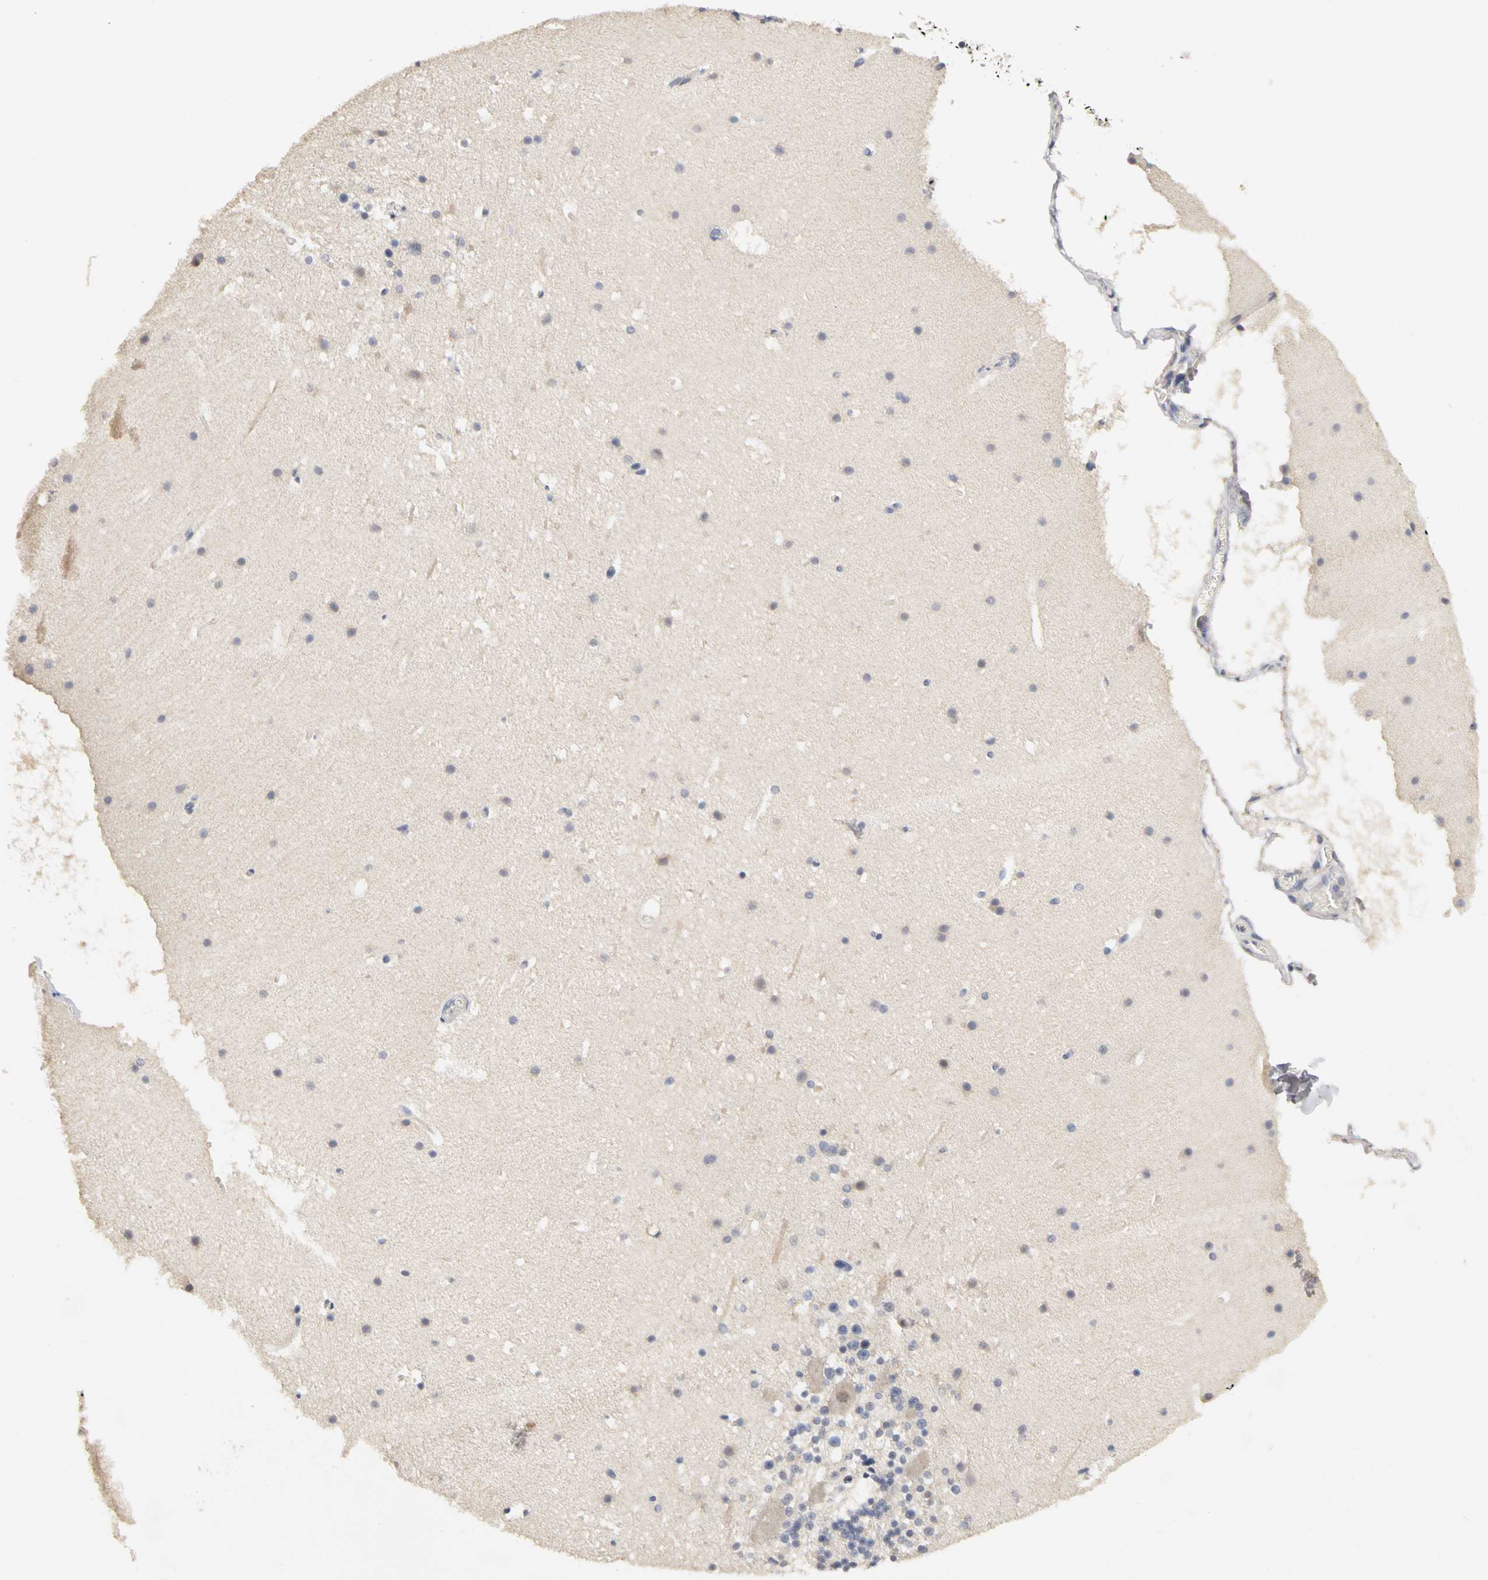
{"staining": {"intensity": "negative", "quantity": "none", "location": "none"}, "tissue": "cerebellum", "cell_type": "Cells in granular layer", "image_type": "normal", "snomed": [{"axis": "morphology", "description": "Normal tissue, NOS"}, {"axis": "topography", "description": "Cerebellum"}], "caption": "Cerebellum stained for a protein using IHC reveals no staining cells in granular layer.", "gene": "PGR", "patient": {"sex": "male", "age": 45}}